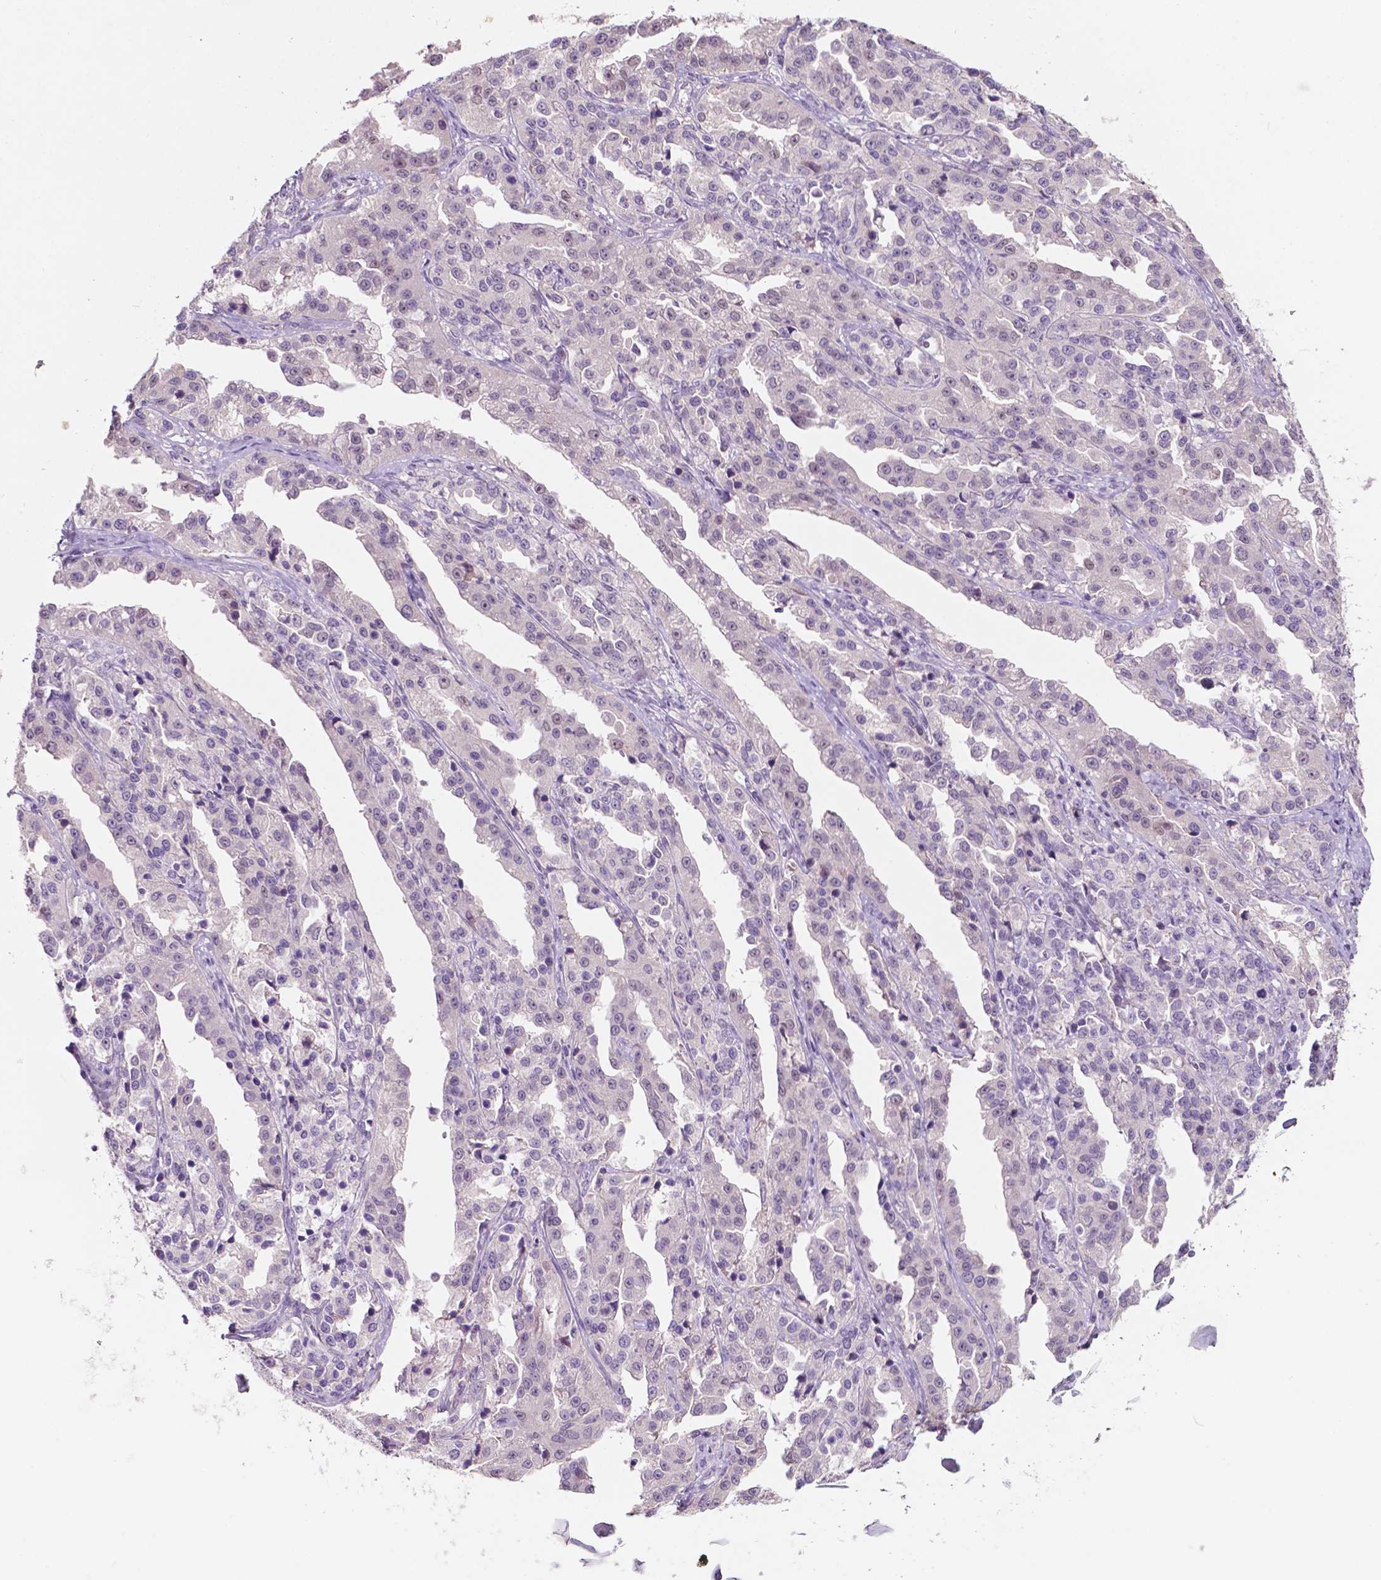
{"staining": {"intensity": "negative", "quantity": "none", "location": "none"}, "tissue": "ovarian cancer", "cell_type": "Tumor cells", "image_type": "cancer", "snomed": [{"axis": "morphology", "description": "Cystadenocarcinoma, serous, NOS"}, {"axis": "topography", "description": "Ovary"}], "caption": "Tumor cells are negative for protein expression in human ovarian cancer (serous cystadenocarcinoma).", "gene": "TM6SF2", "patient": {"sex": "female", "age": 75}}